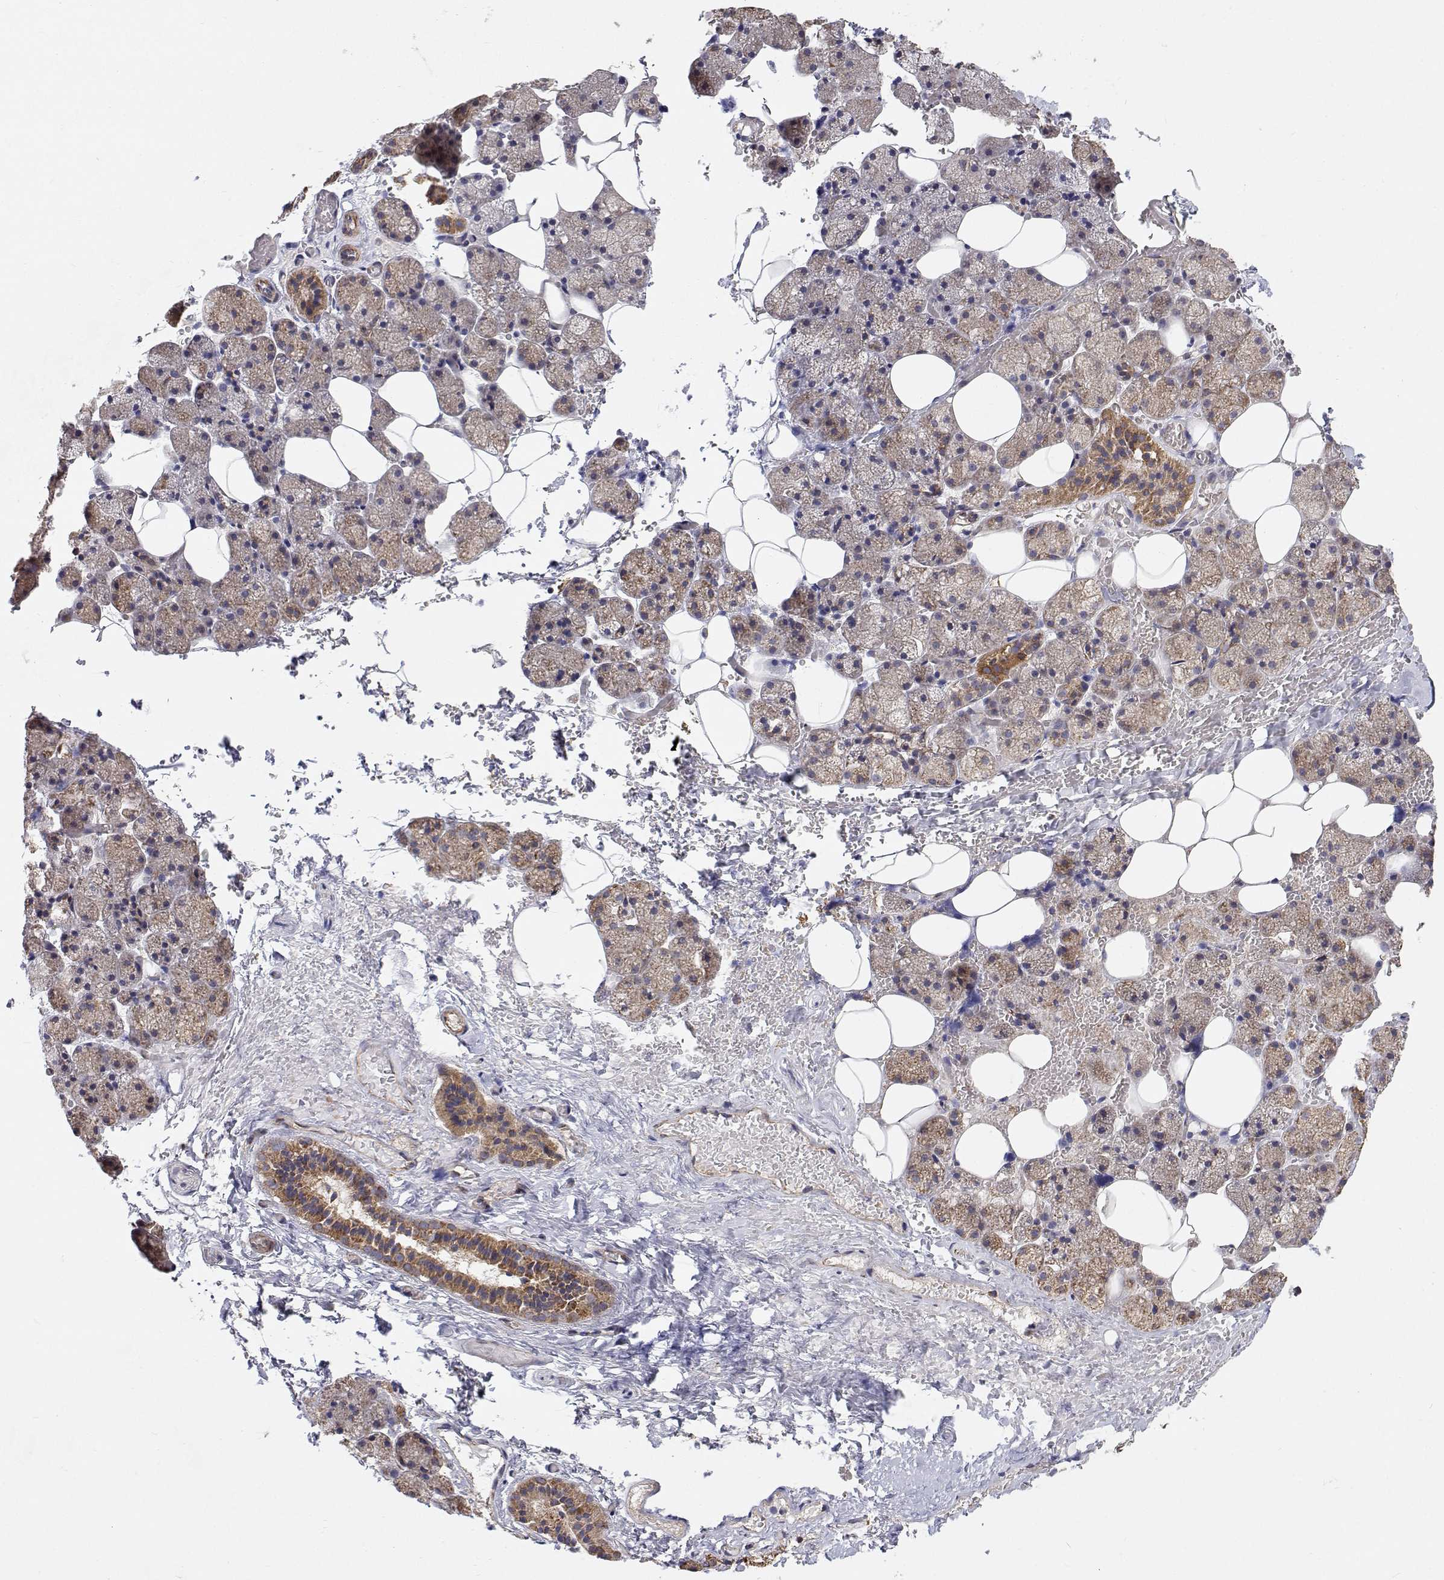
{"staining": {"intensity": "moderate", "quantity": "25%-75%", "location": "cytoplasmic/membranous"}, "tissue": "salivary gland", "cell_type": "Glandular cells", "image_type": "normal", "snomed": [{"axis": "morphology", "description": "Normal tissue, NOS"}, {"axis": "topography", "description": "Salivary gland"}, {"axis": "topography", "description": "Peripheral nerve tissue"}], "caption": "Immunohistochemistry (IHC) (DAB) staining of benign salivary gland demonstrates moderate cytoplasmic/membranous protein staining in approximately 25%-75% of glandular cells.", "gene": "SPICE1", "patient": {"sex": "male", "age": 38}}